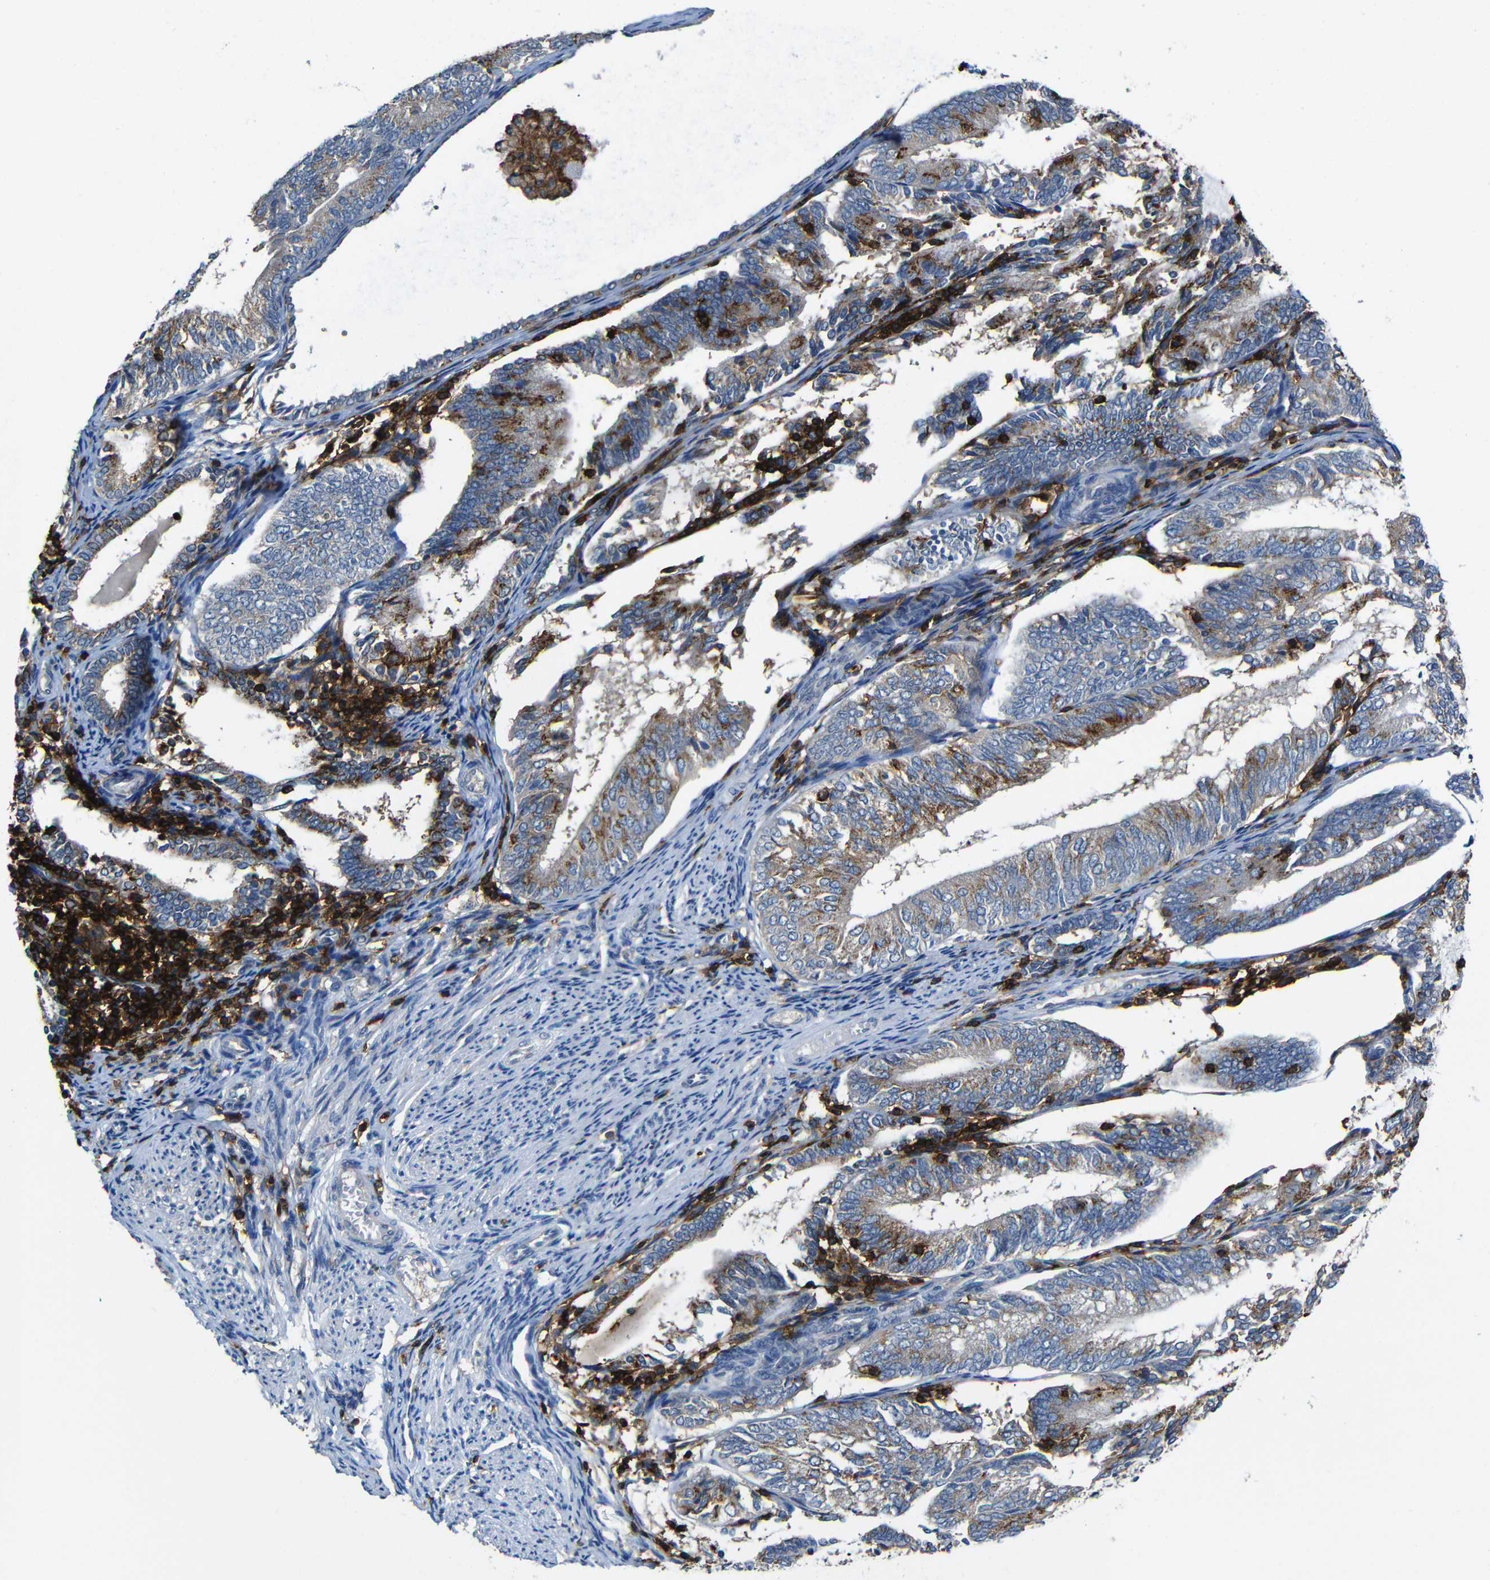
{"staining": {"intensity": "moderate", "quantity": ">75%", "location": "cytoplasmic/membranous"}, "tissue": "endometrial cancer", "cell_type": "Tumor cells", "image_type": "cancer", "snomed": [{"axis": "morphology", "description": "Adenocarcinoma, NOS"}, {"axis": "topography", "description": "Endometrium"}], "caption": "A histopathology image of human adenocarcinoma (endometrial) stained for a protein shows moderate cytoplasmic/membranous brown staining in tumor cells.", "gene": "P2RY12", "patient": {"sex": "female", "age": 81}}